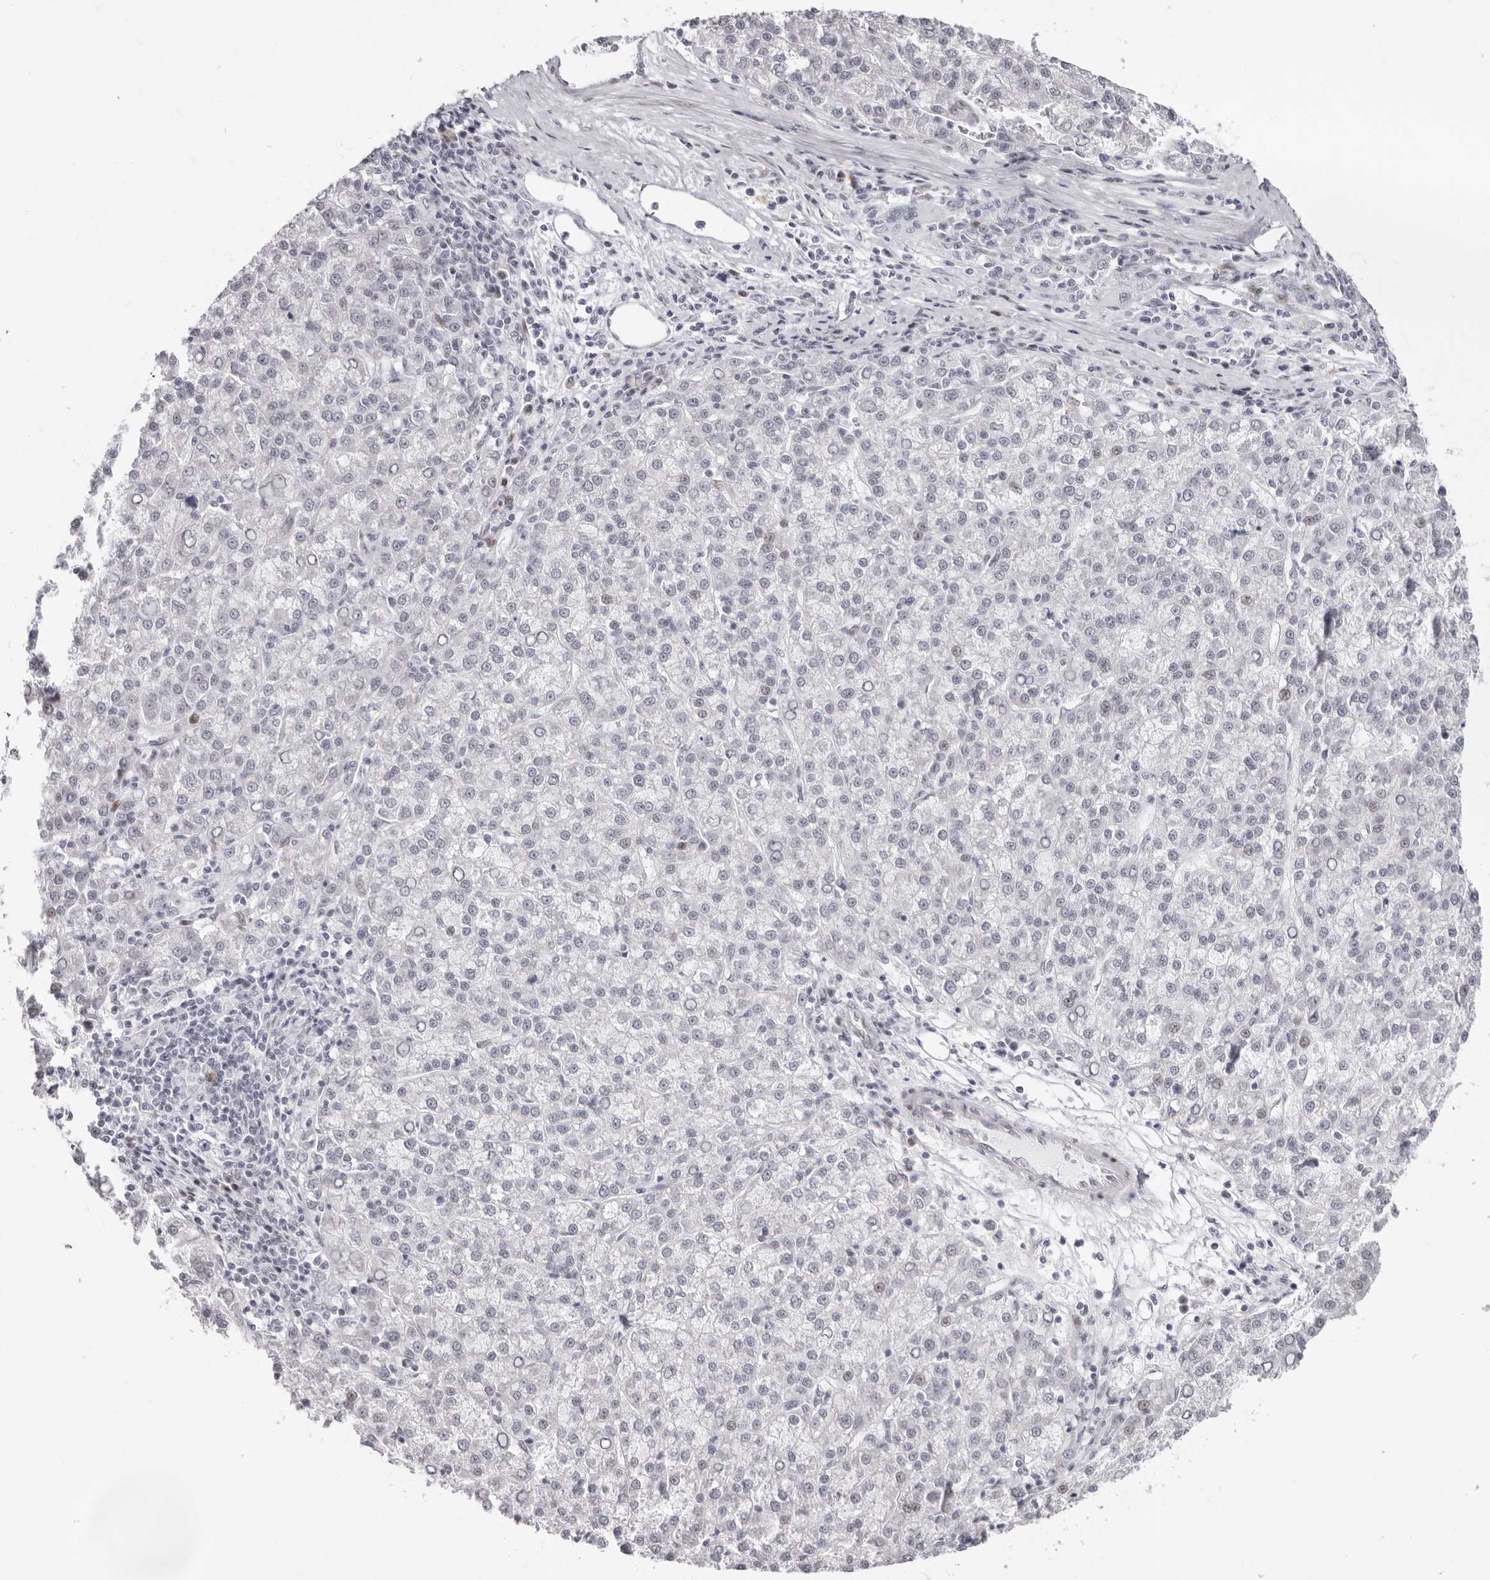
{"staining": {"intensity": "negative", "quantity": "none", "location": "none"}, "tissue": "liver cancer", "cell_type": "Tumor cells", "image_type": "cancer", "snomed": [{"axis": "morphology", "description": "Carcinoma, Hepatocellular, NOS"}, {"axis": "topography", "description": "Liver"}], "caption": "A photomicrograph of liver cancer (hepatocellular carcinoma) stained for a protein demonstrates no brown staining in tumor cells.", "gene": "NTPCR", "patient": {"sex": "female", "age": 58}}